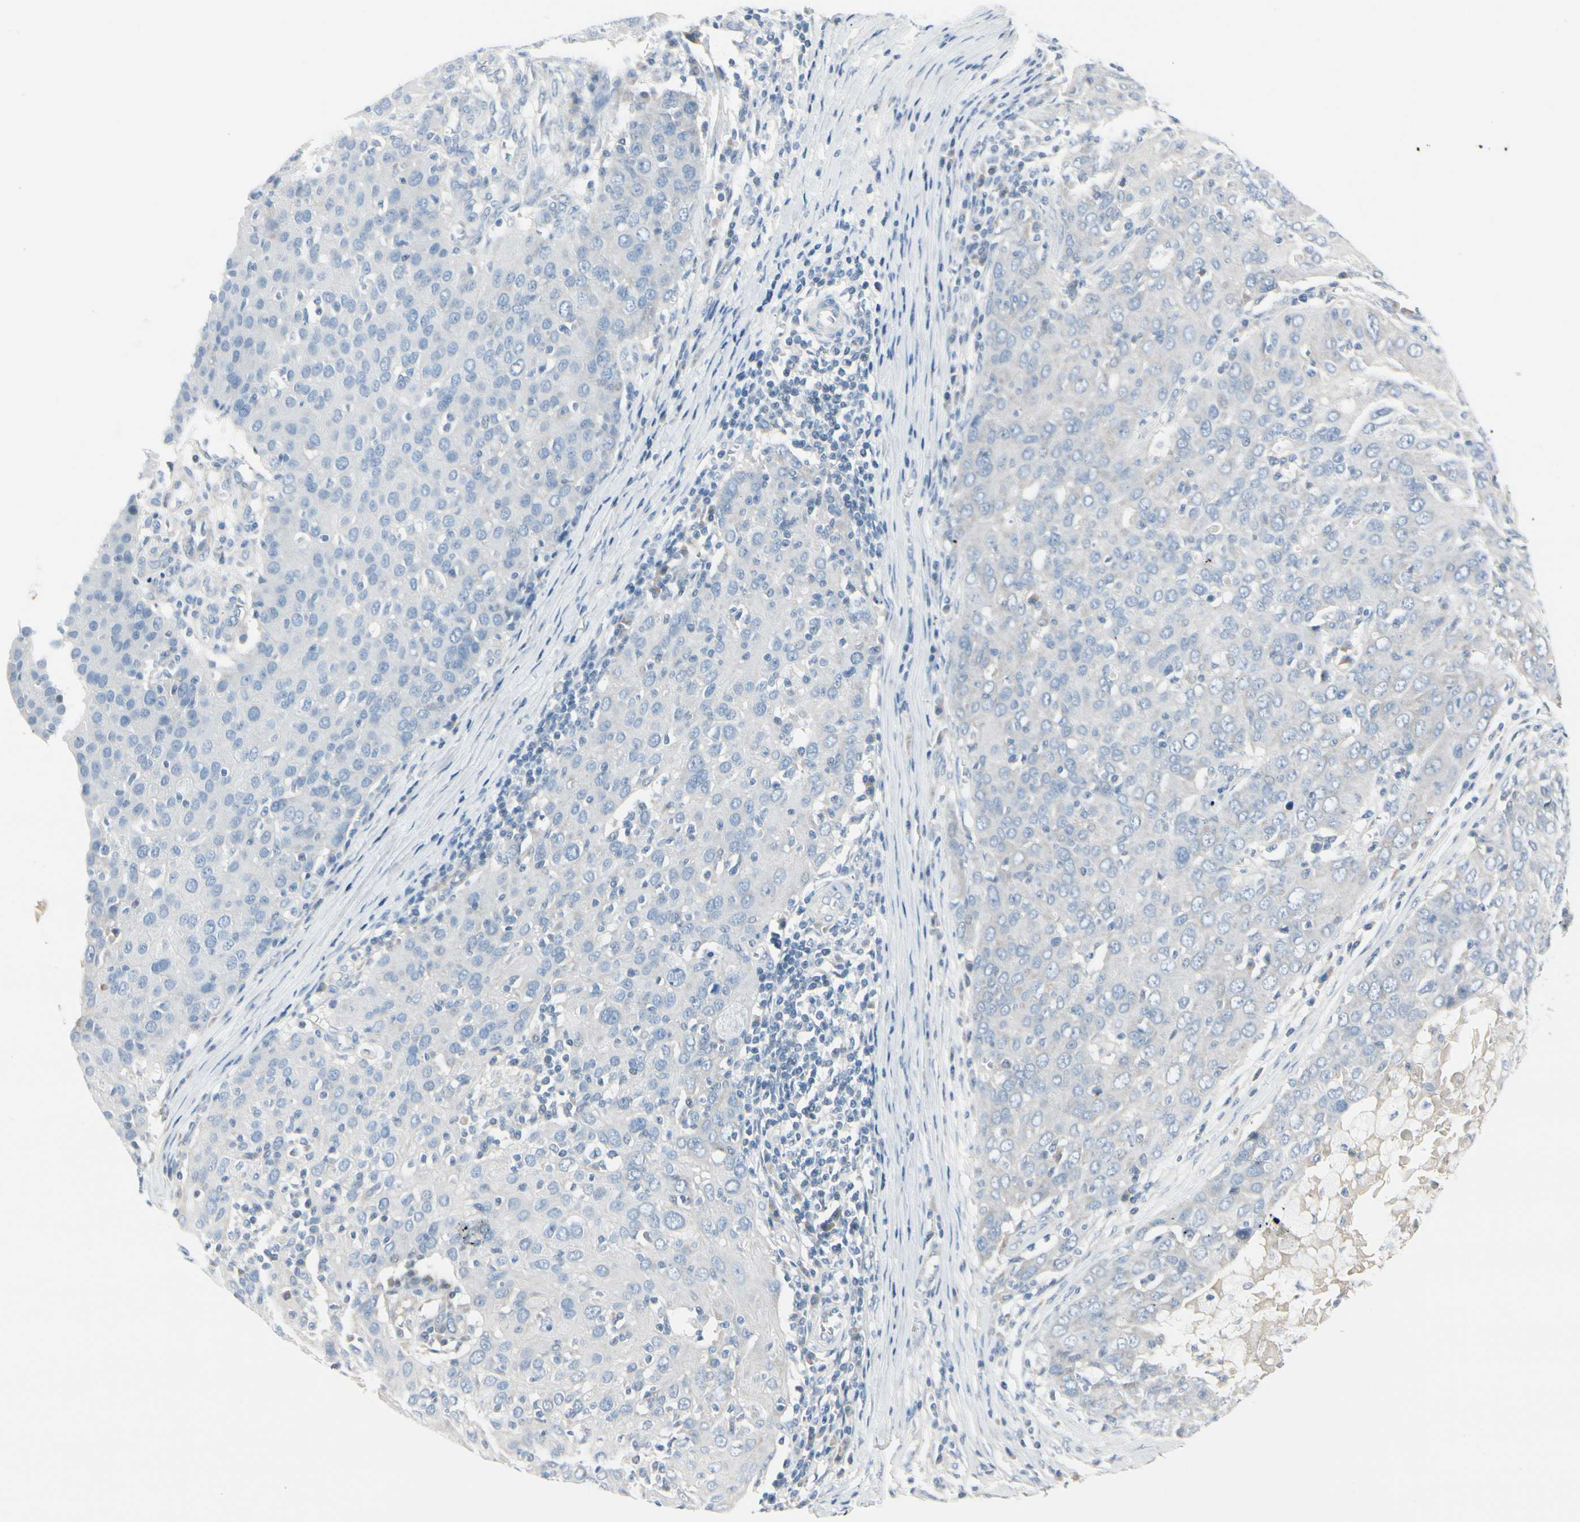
{"staining": {"intensity": "negative", "quantity": "none", "location": "none"}, "tissue": "ovarian cancer", "cell_type": "Tumor cells", "image_type": "cancer", "snomed": [{"axis": "morphology", "description": "Carcinoma, endometroid"}, {"axis": "topography", "description": "Ovary"}], "caption": "IHC of ovarian endometroid carcinoma shows no expression in tumor cells.", "gene": "CDHR5", "patient": {"sex": "female", "age": 50}}